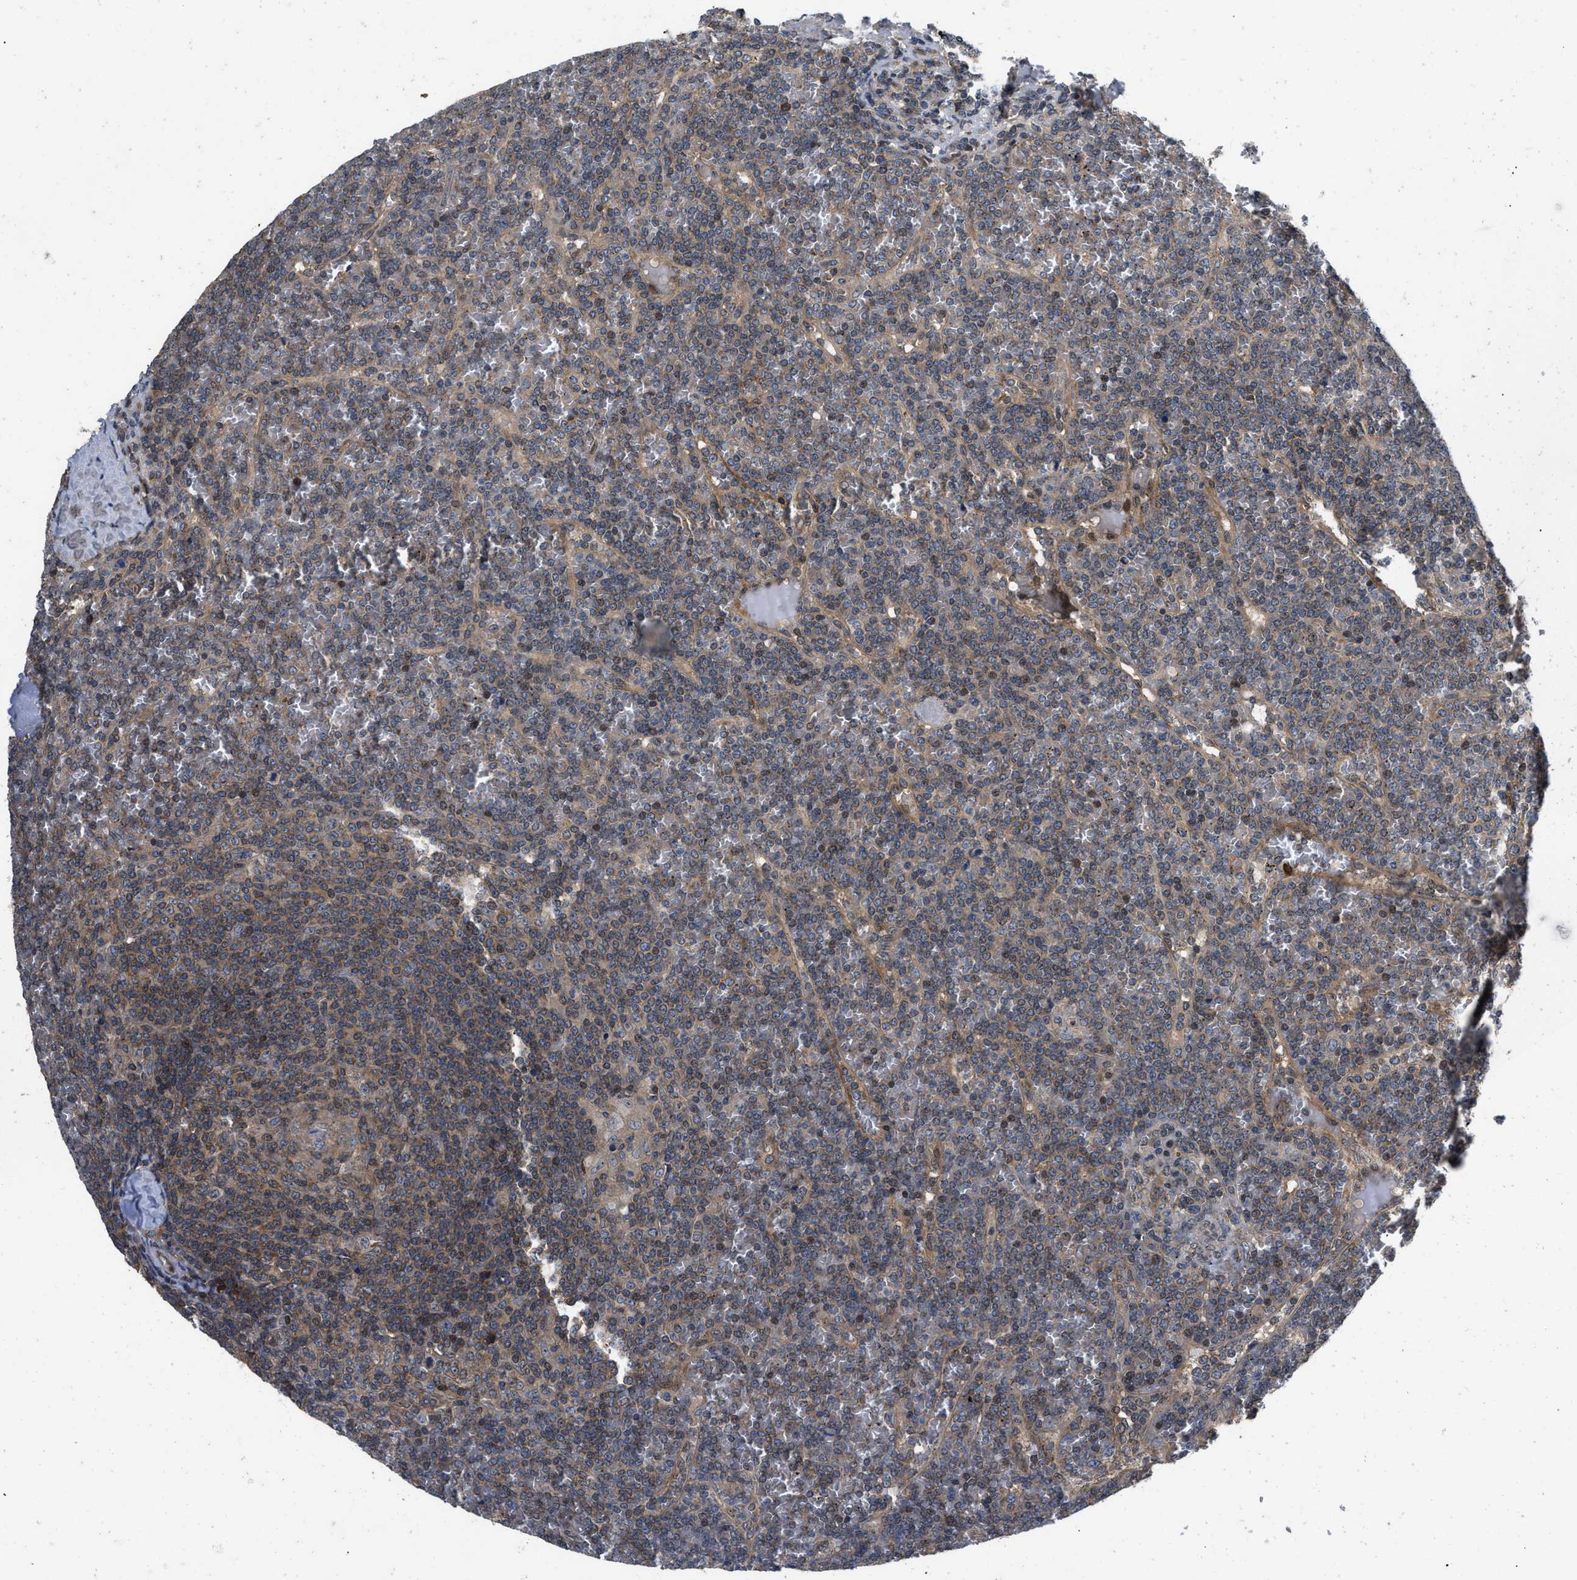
{"staining": {"intensity": "weak", "quantity": "25%-75%", "location": "cytoplasmic/membranous"}, "tissue": "lymphoma", "cell_type": "Tumor cells", "image_type": "cancer", "snomed": [{"axis": "morphology", "description": "Malignant lymphoma, non-Hodgkin's type, Low grade"}, {"axis": "topography", "description": "Spleen"}], "caption": "This micrograph exhibits immunohistochemistry (IHC) staining of lymphoma, with low weak cytoplasmic/membranous expression in about 25%-75% of tumor cells.", "gene": "PRDM14", "patient": {"sex": "female", "age": 19}}